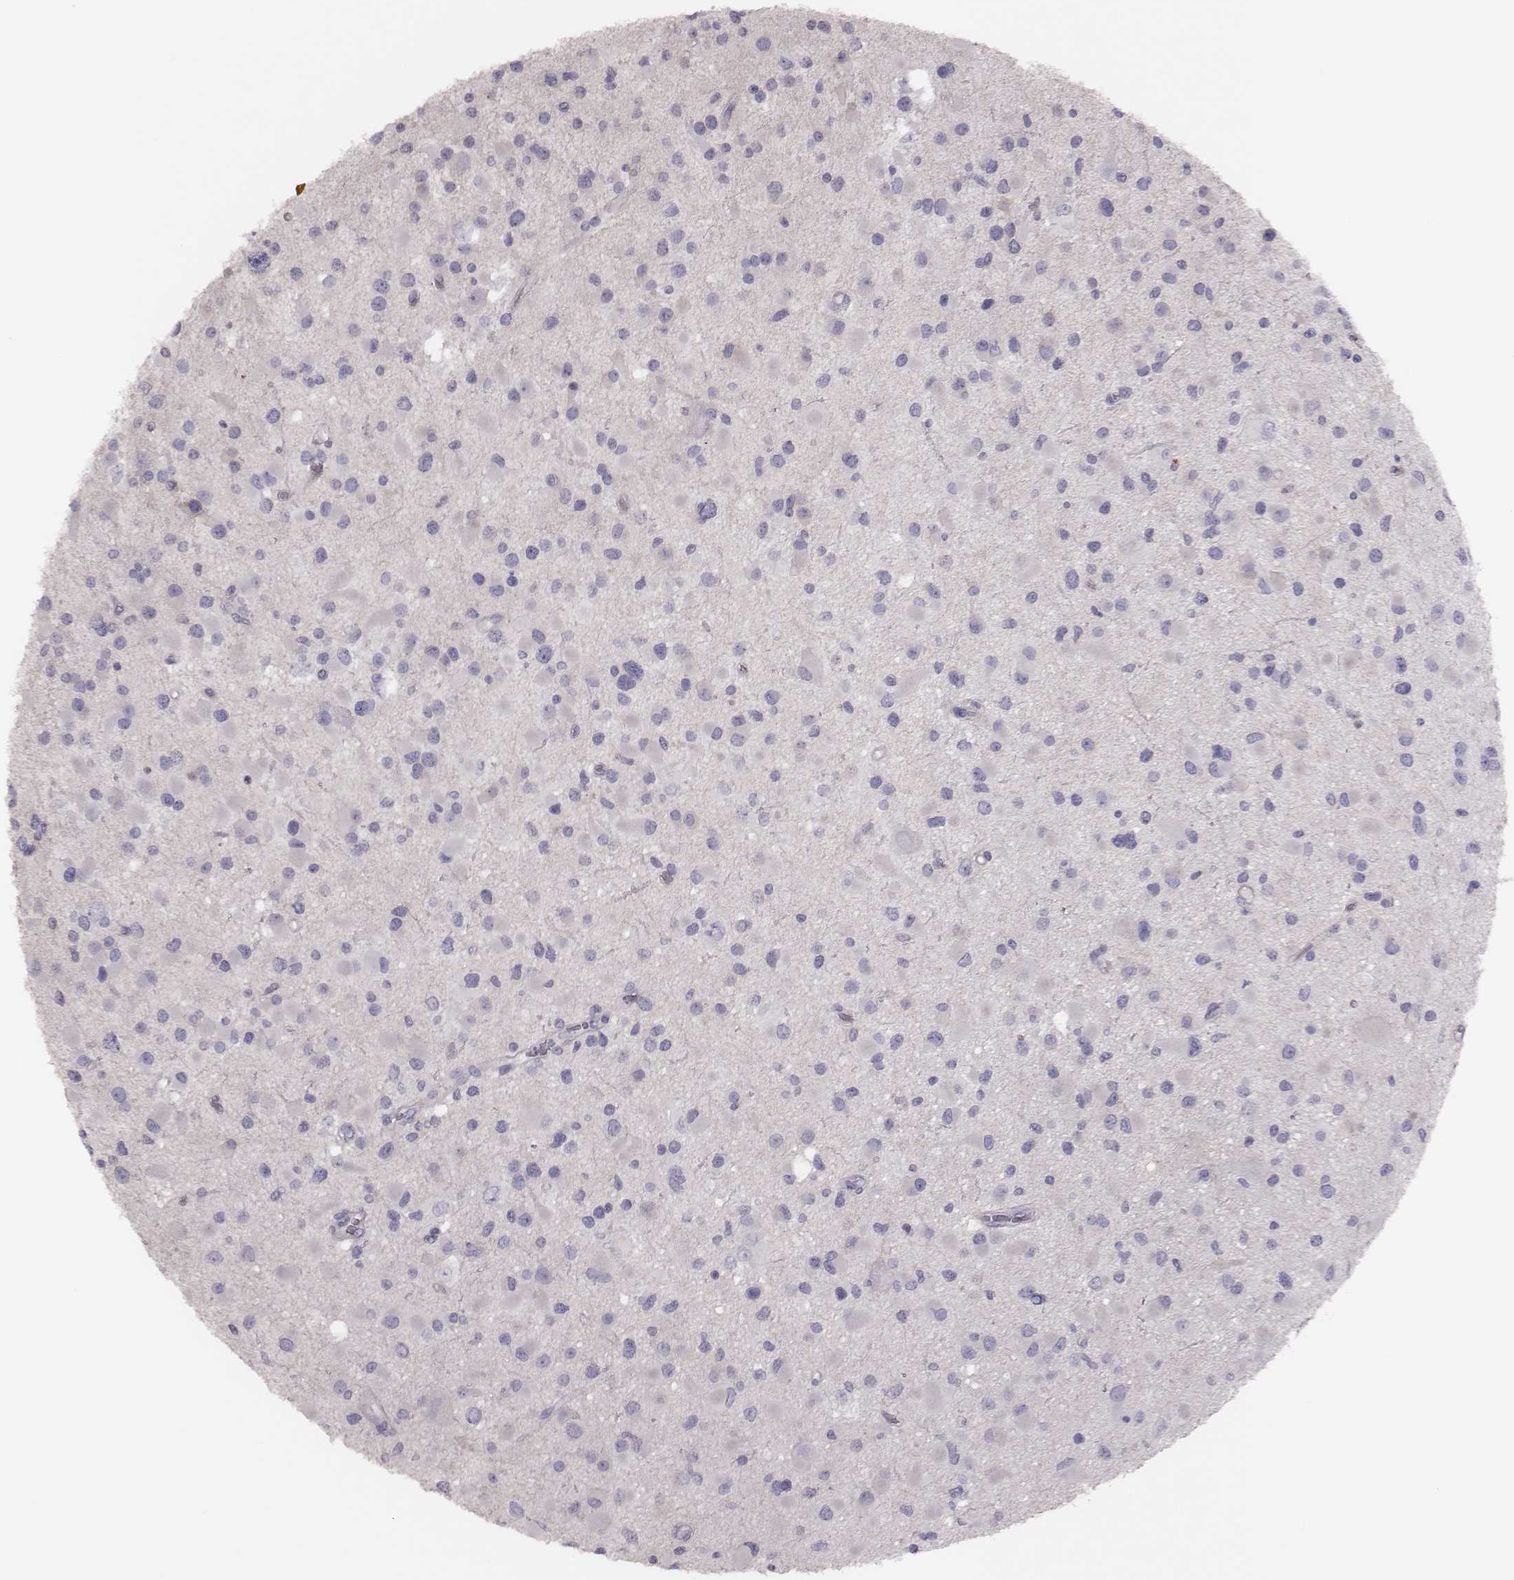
{"staining": {"intensity": "negative", "quantity": "none", "location": "none"}, "tissue": "glioma", "cell_type": "Tumor cells", "image_type": "cancer", "snomed": [{"axis": "morphology", "description": "Glioma, malignant, Low grade"}, {"axis": "topography", "description": "Brain"}], "caption": "High power microscopy photomicrograph of an IHC image of glioma, revealing no significant staining in tumor cells.", "gene": "P2RY10", "patient": {"sex": "female", "age": 32}}